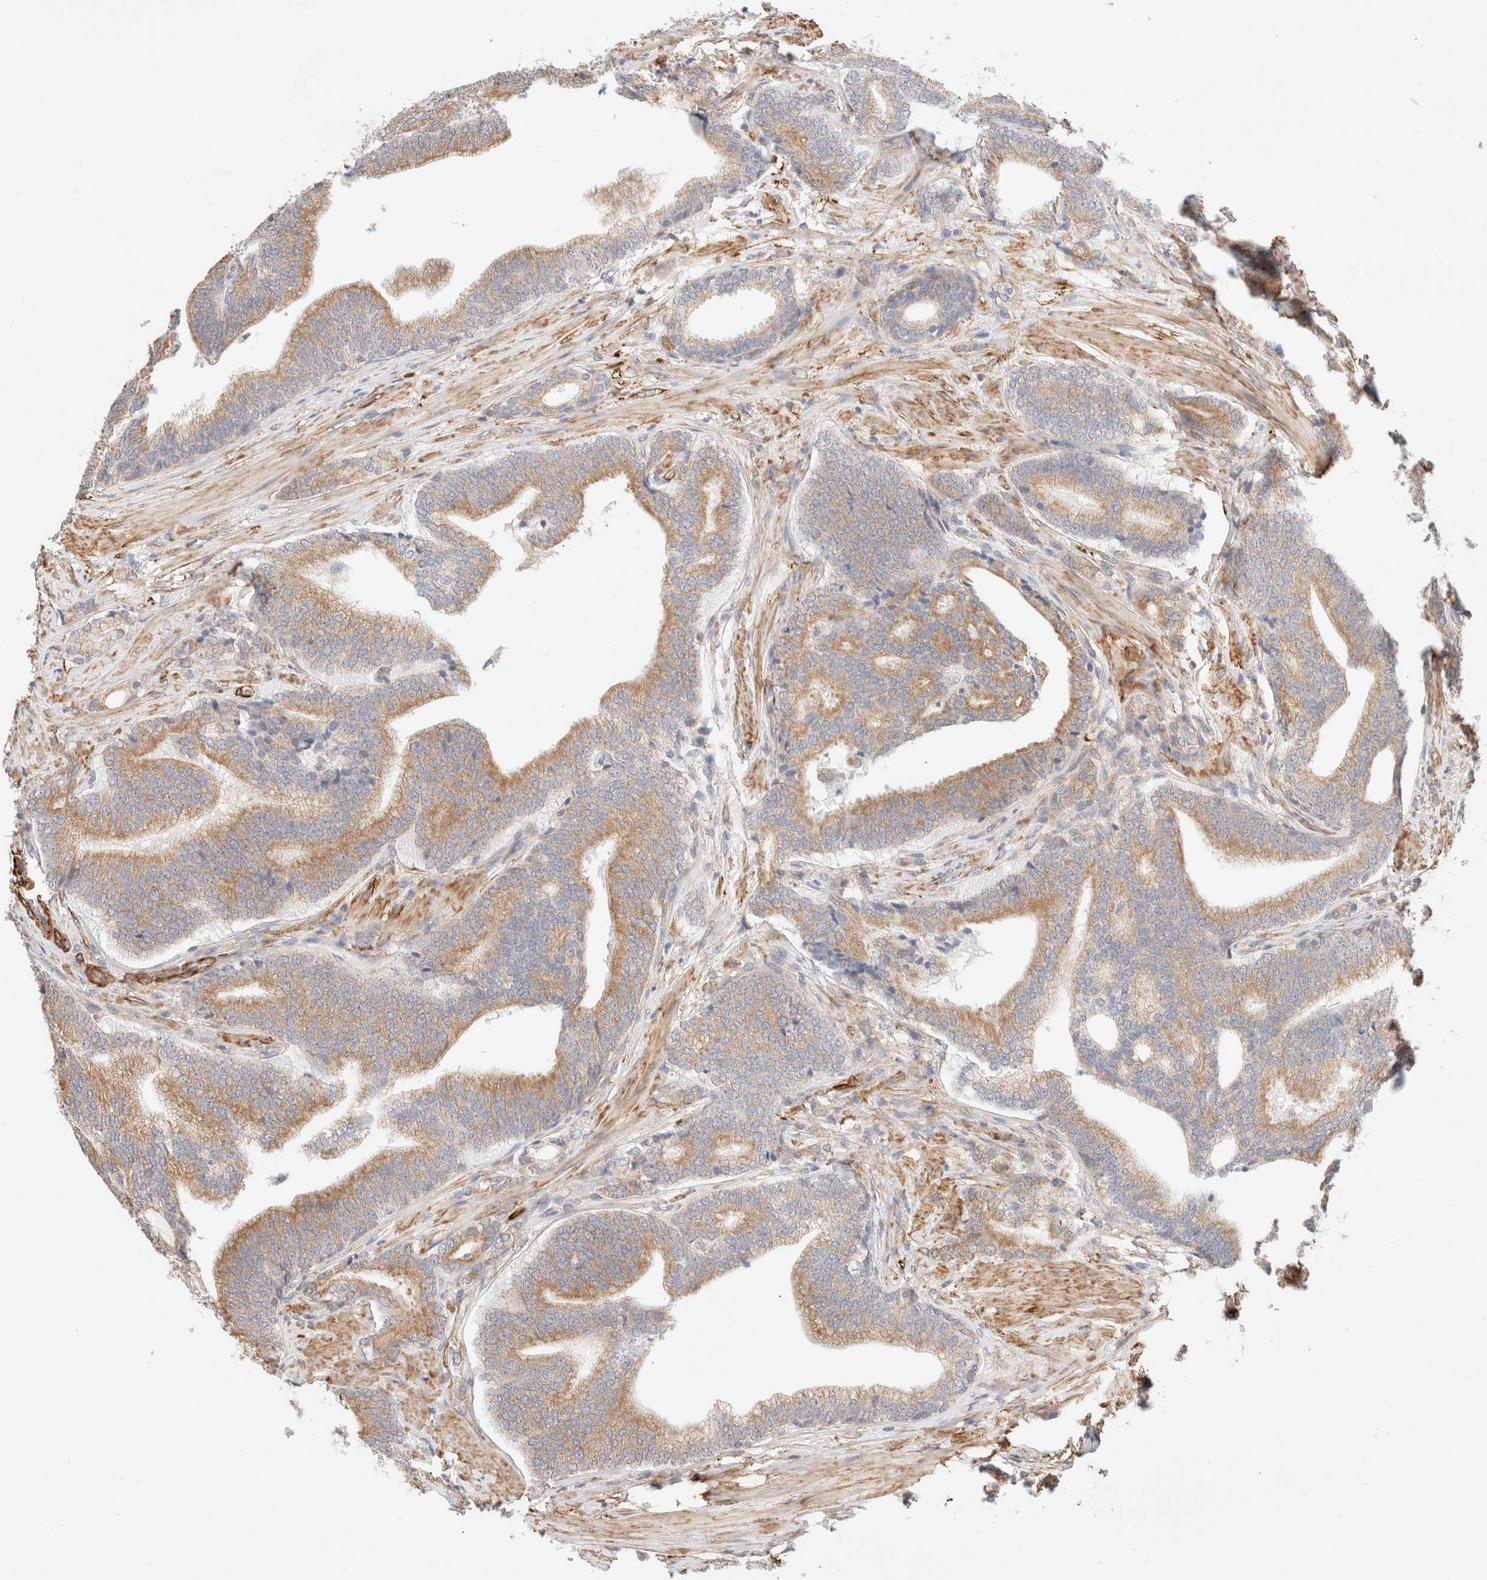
{"staining": {"intensity": "moderate", "quantity": ">75%", "location": "cytoplasmic/membranous"}, "tissue": "prostate cancer", "cell_type": "Tumor cells", "image_type": "cancer", "snomed": [{"axis": "morphology", "description": "Adenocarcinoma, High grade"}, {"axis": "topography", "description": "Prostate"}], "caption": "Moderate cytoplasmic/membranous positivity for a protein is appreciated in approximately >75% of tumor cells of prostate cancer (adenocarcinoma (high-grade)) using immunohistochemistry.", "gene": "RRP15", "patient": {"sex": "male", "age": 55}}